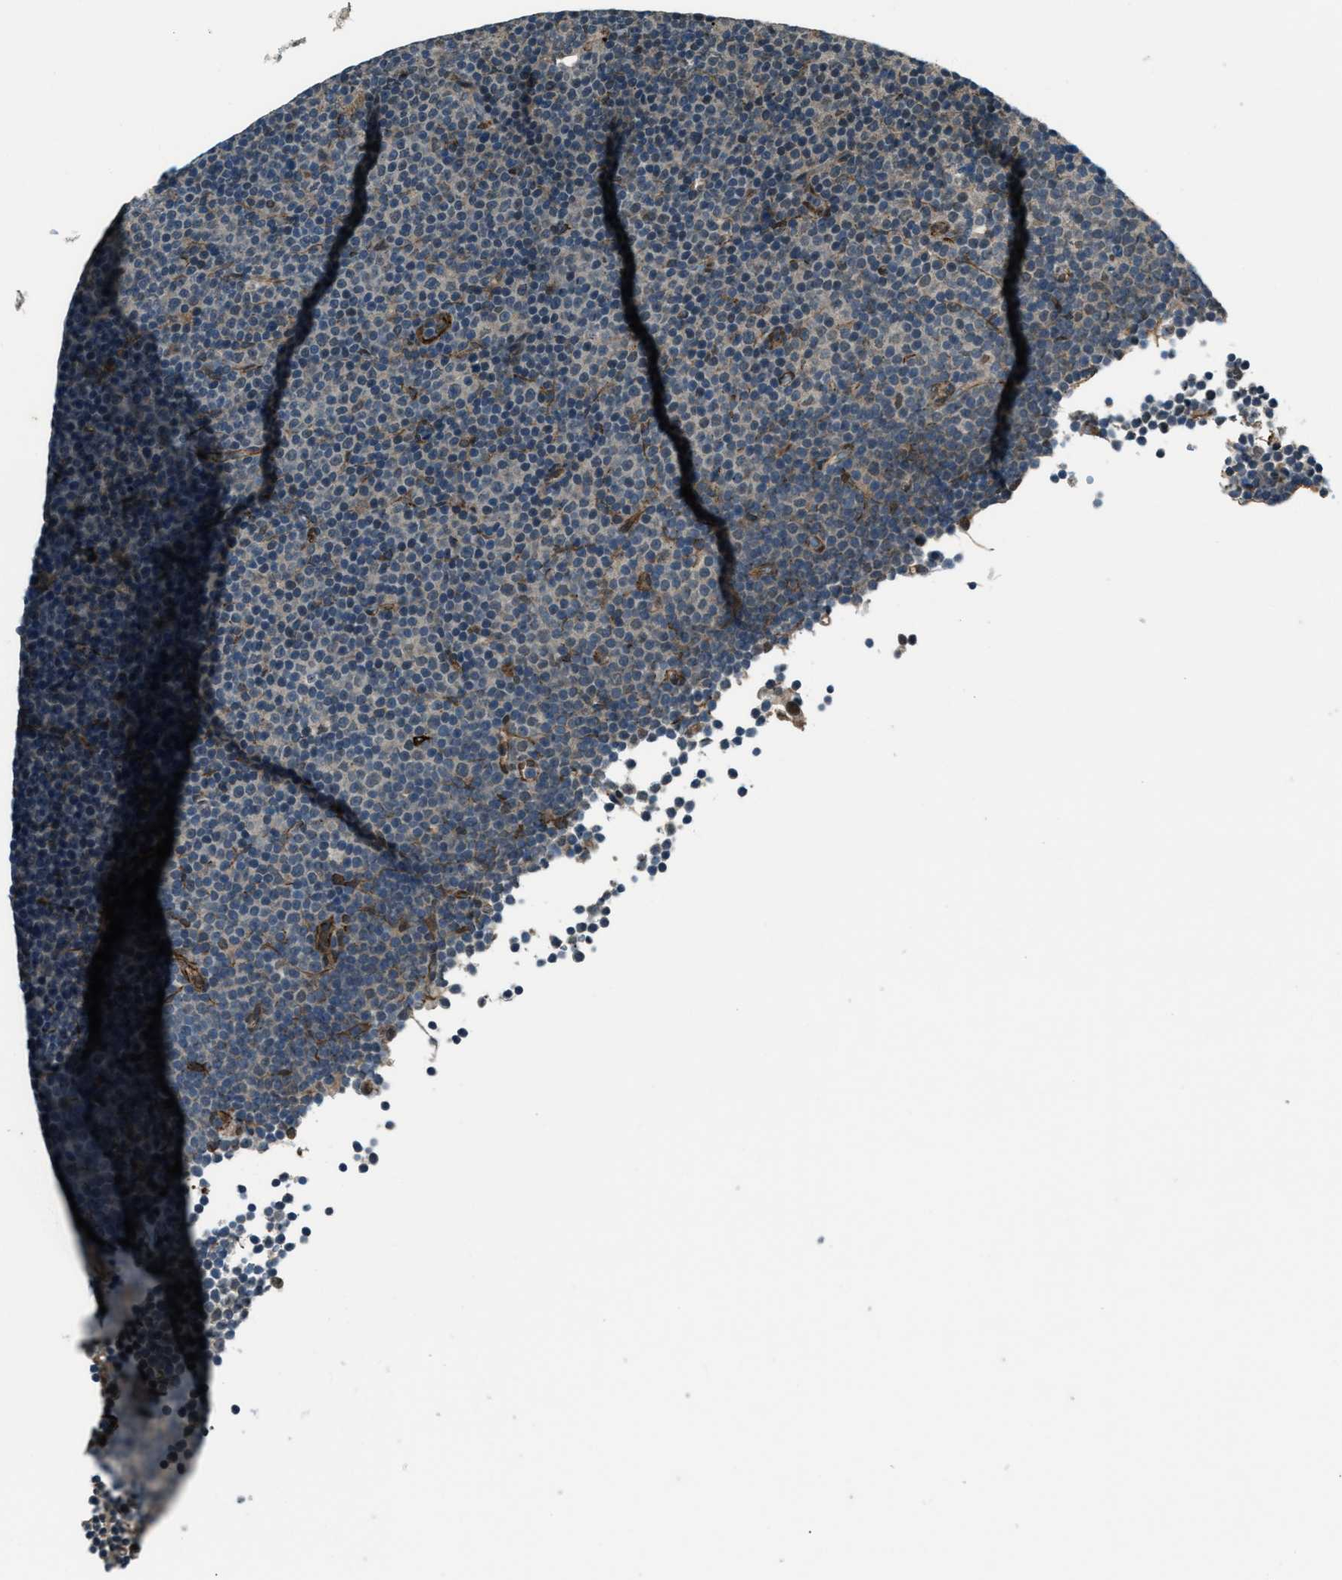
{"staining": {"intensity": "negative", "quantity": "none", "location": "none"}, "tissue": "lymphoma", "cell_type": "Tumor cells", "image_type": "cancer", "snomed": [{"axis": "morphology", "description": "Malignant lymphoma, non-Hodgkin's type, Low grade"}, {"axis": "topography", "description": "Lymph node"}], "caption": "Immunohistochemistry micrograph of neoplastic tissue: human lymphoma stained with DAB (3,3'-diaminobenzidine) exhibits no significant protein positivity in tumor cells. (Brightfield microscopy of DAB (3,3'-diaminobenzidine) immunohistochemistry at high magnification).", "gene": "SVIL", "patient": {"sex": "female", "age": 67}}